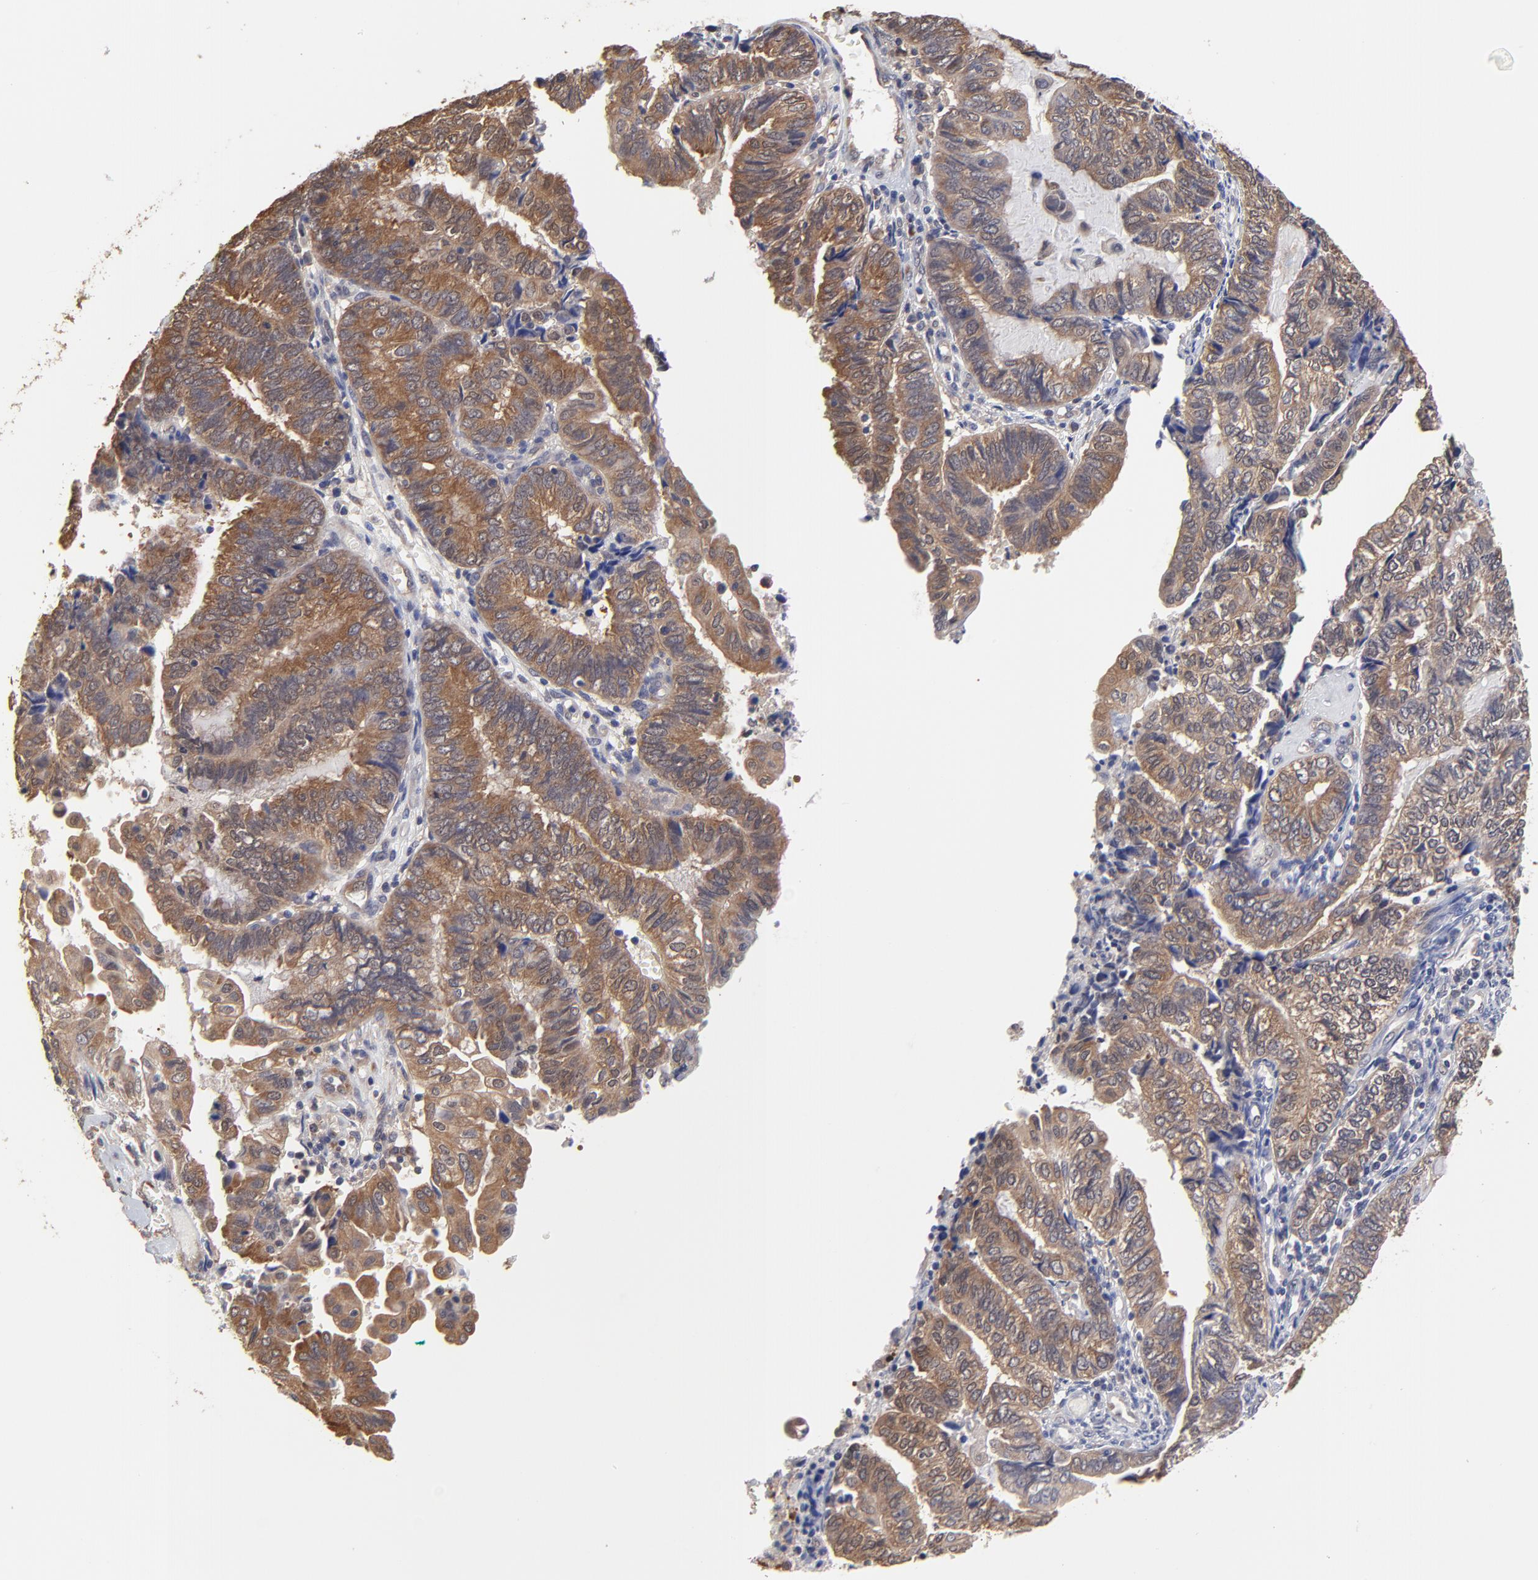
{"staining": {"intensity": "moderate", "quantity": ">75%", "location": "cytoplasmic/membranous"}, "tissue": "endometrial cancer", "cell_type": "Tumor cells", "image_type": "cancer", "snomed": [{"axis": "morphology", "description": "Adenocarcinoma, NOS"}, {"axis": "topography", "description": "Uterus"}, {"axis": "topography", "description": "Endometrium"}], "caption": "Endometrial cancer was stained to show a protein in brown. There is medium levels of moderate cytoplasmic/membranous staining in approximately >75% of tumor cells.", "gene": "CCT2", "patient": {"sex": "female", "age": 70}}